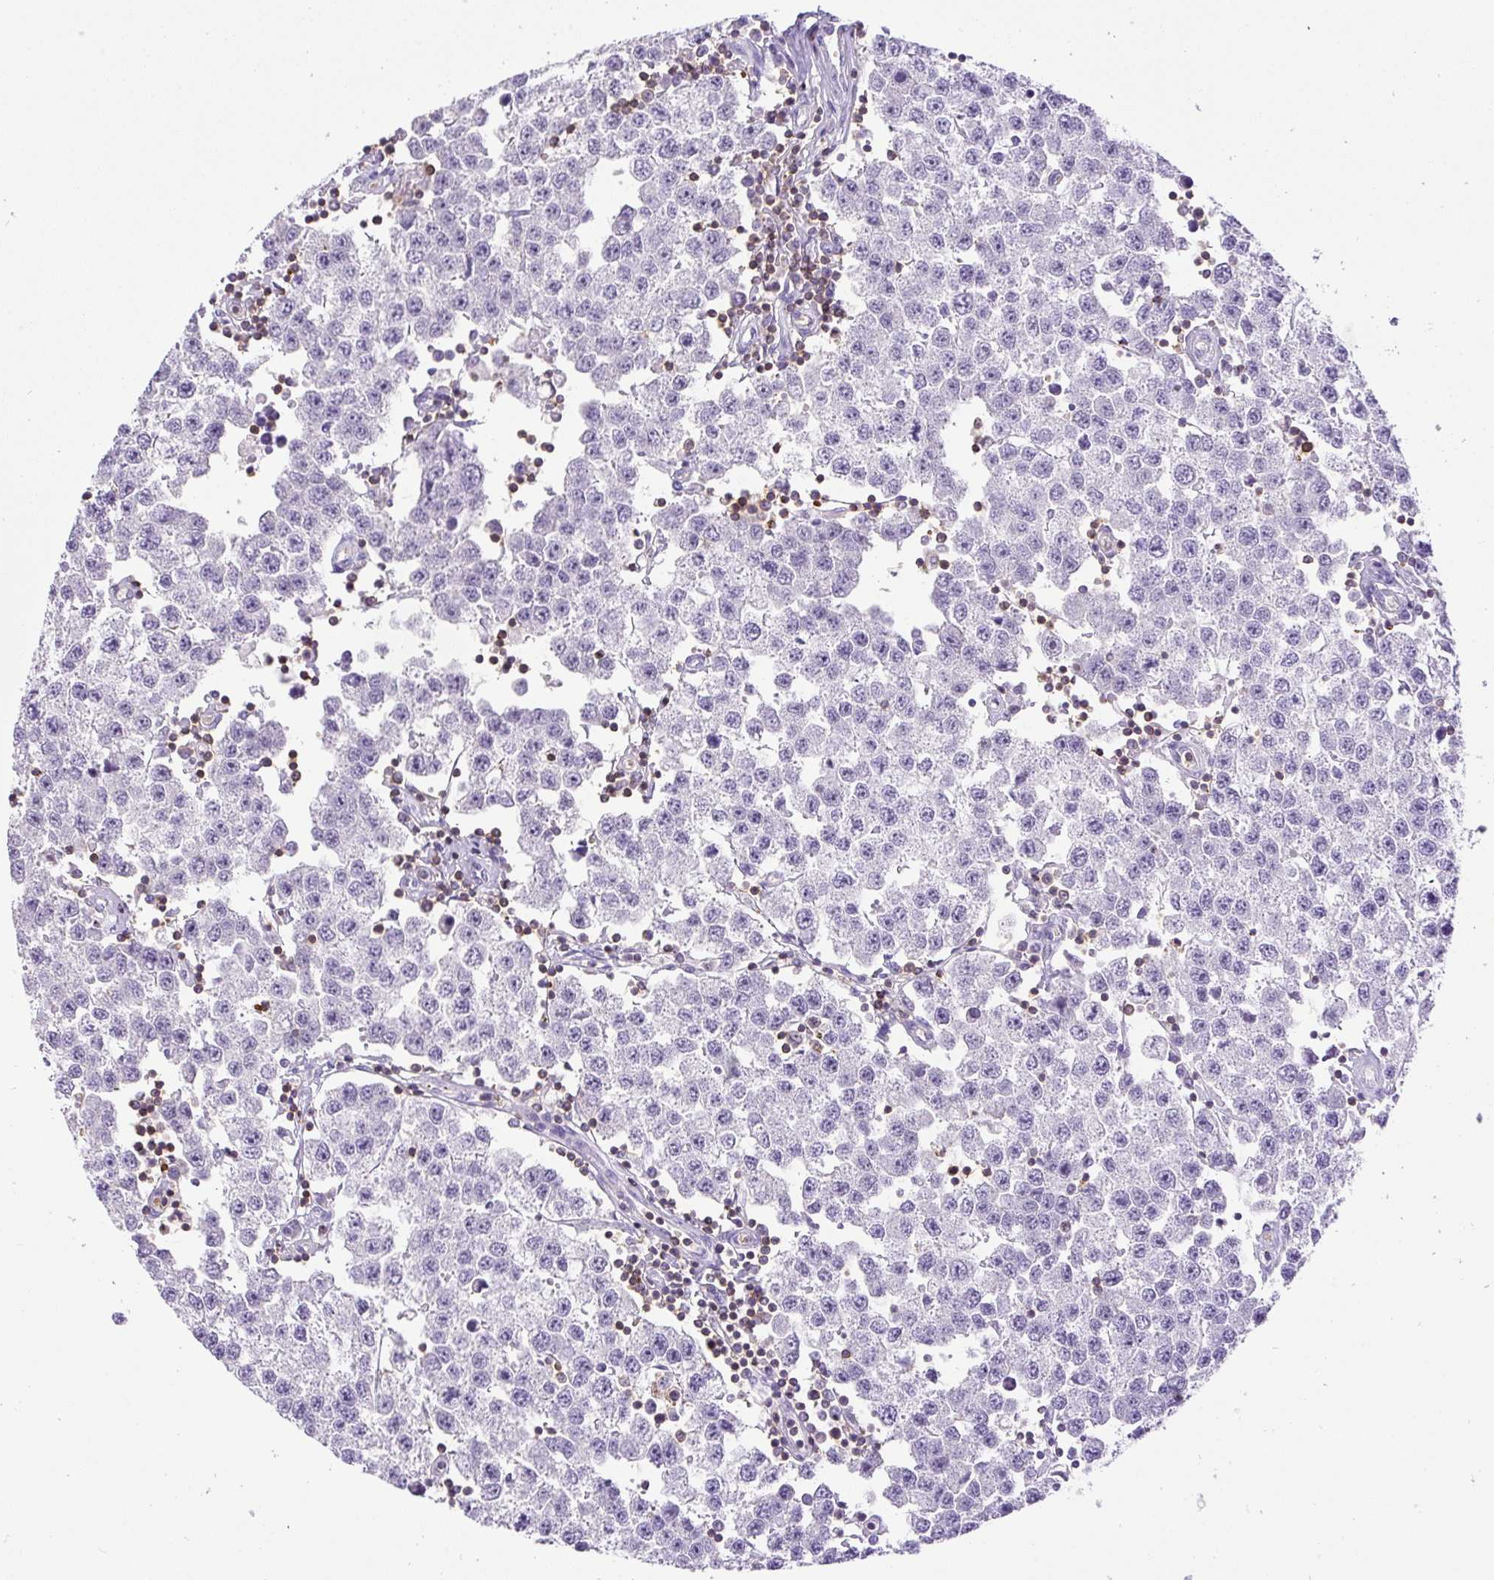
{"staining": {"intensity": "negative", "quantity": "none", "location": "none"}, "tissue": "testis cancer", "cell_type": "Tumor cells", "image_type": "cancer", "snomed": [{"axis": "morphology", "description": "Seminoma, NOS"}, {"axis": "topography", "description": "Testis"}], "caption": "A histopathology image of testis seminoma stained for a protein exhibits no brown staining in tumor cells. (Stains: DAB immunohistochemistry (IHC) with hematoxylin counter stain, Microscopy: brightfield microscopy at high magnification).", "gene": "FAM228B", "patient": {"sex": "male", "age": 34}}